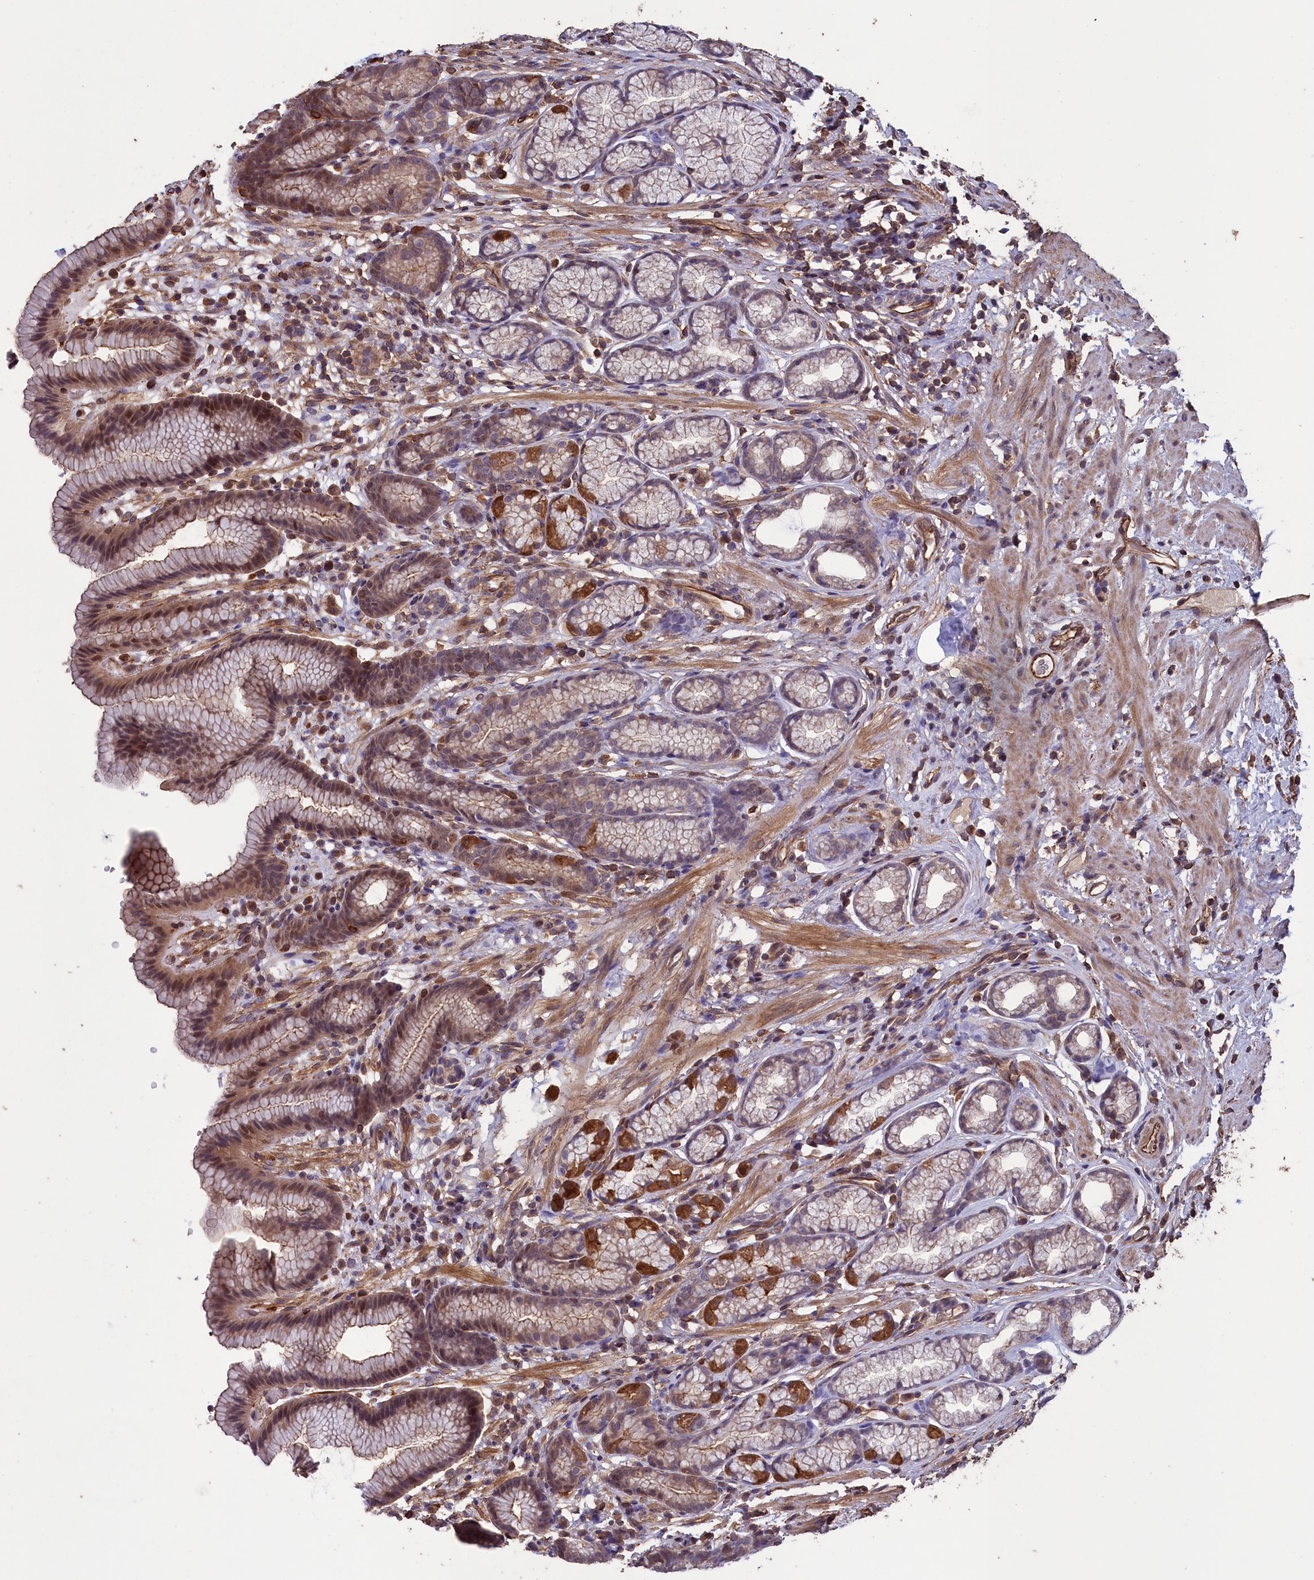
{"staining": {"intensity": "moderate", "quantity": "25%-75%", "location": "cytoplasmic/membranous,nuclear"}, "tissue": "stomach", "cell_type": "Glandular cells", "image_type": "normal", "snomed": [{"axis": "morphology", "description": "Normal tissue, NOS"}, {"axis": "topography", "description": "Stomach"}], "caption": "High-power microscopy captured an immunohistochemistry micrograph of normal stomach, revealing moderate cytoplasmic/membranous,nuclear positivity in approximately 25%-75% of glandular cells. The staining is performed using DAB brown chromogen to label protein expression. The nuclei are counter-stained blue using hematoxylin.", "gene": "DAPK3", "patient": {"sex": "male", "age": 42}}